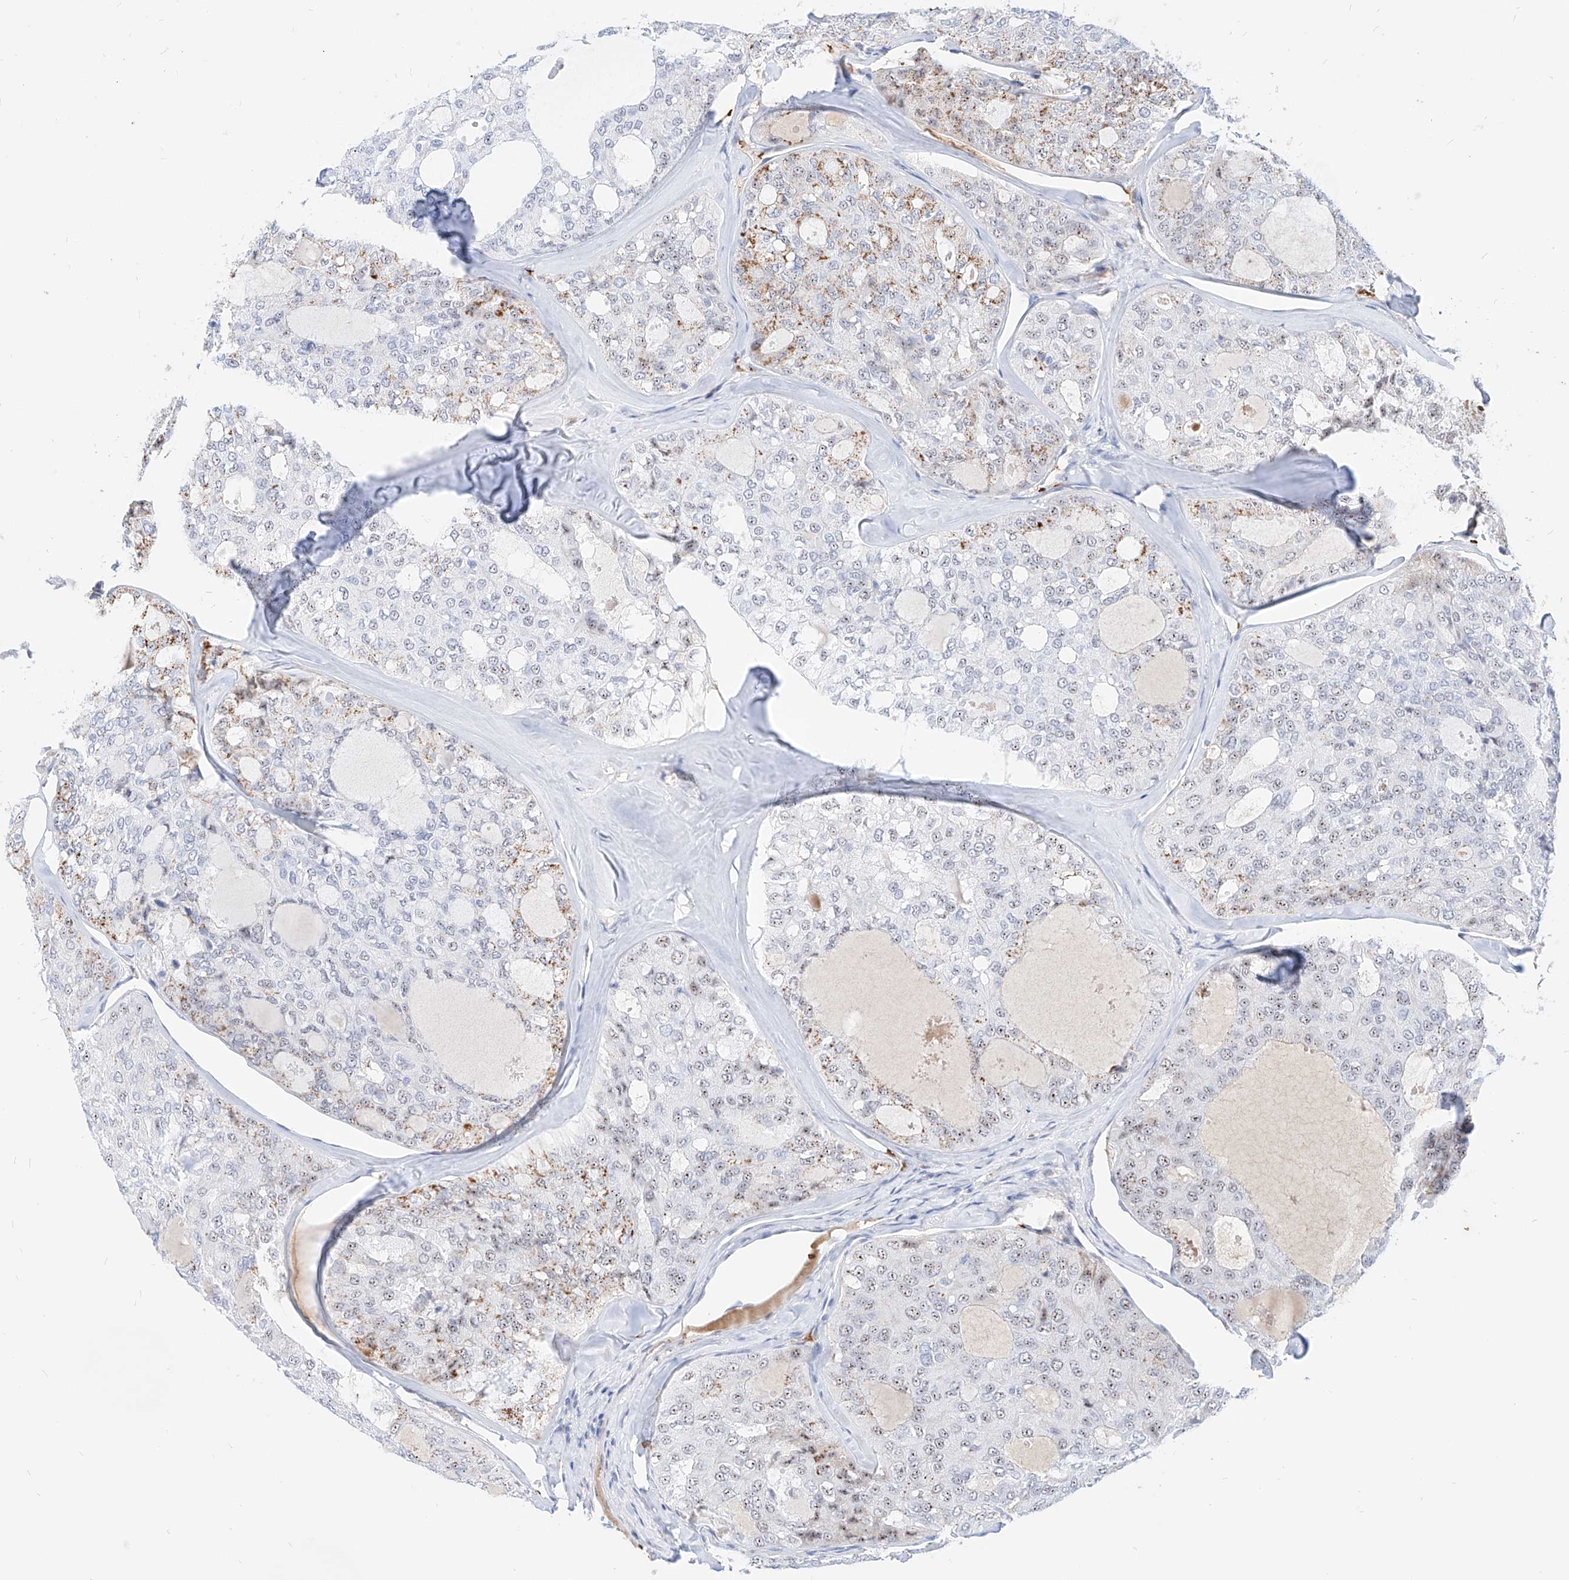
{"staining": {"intensity": "weak", "quantity": "25%-75%", "location": "nuclear"}, "tissue": "thyroid cancer", "cell_type": "Tumor cells", "image_type": "cancer", "snomed": [{"axis": "morphology", "description": "Follicular adenoma carcinoma, NOS"}, {"axis": "topography", "description": "Thyroid gland"}], "caption": "Tumor cells show weak nuclear positivity in approximately 25%-75% of cells in follicular adenoma carcinoma (thyroid). Nuclei are stained in blue.", "gene": "ZFP42", "patient": {"sex": "male", "age": 75}}